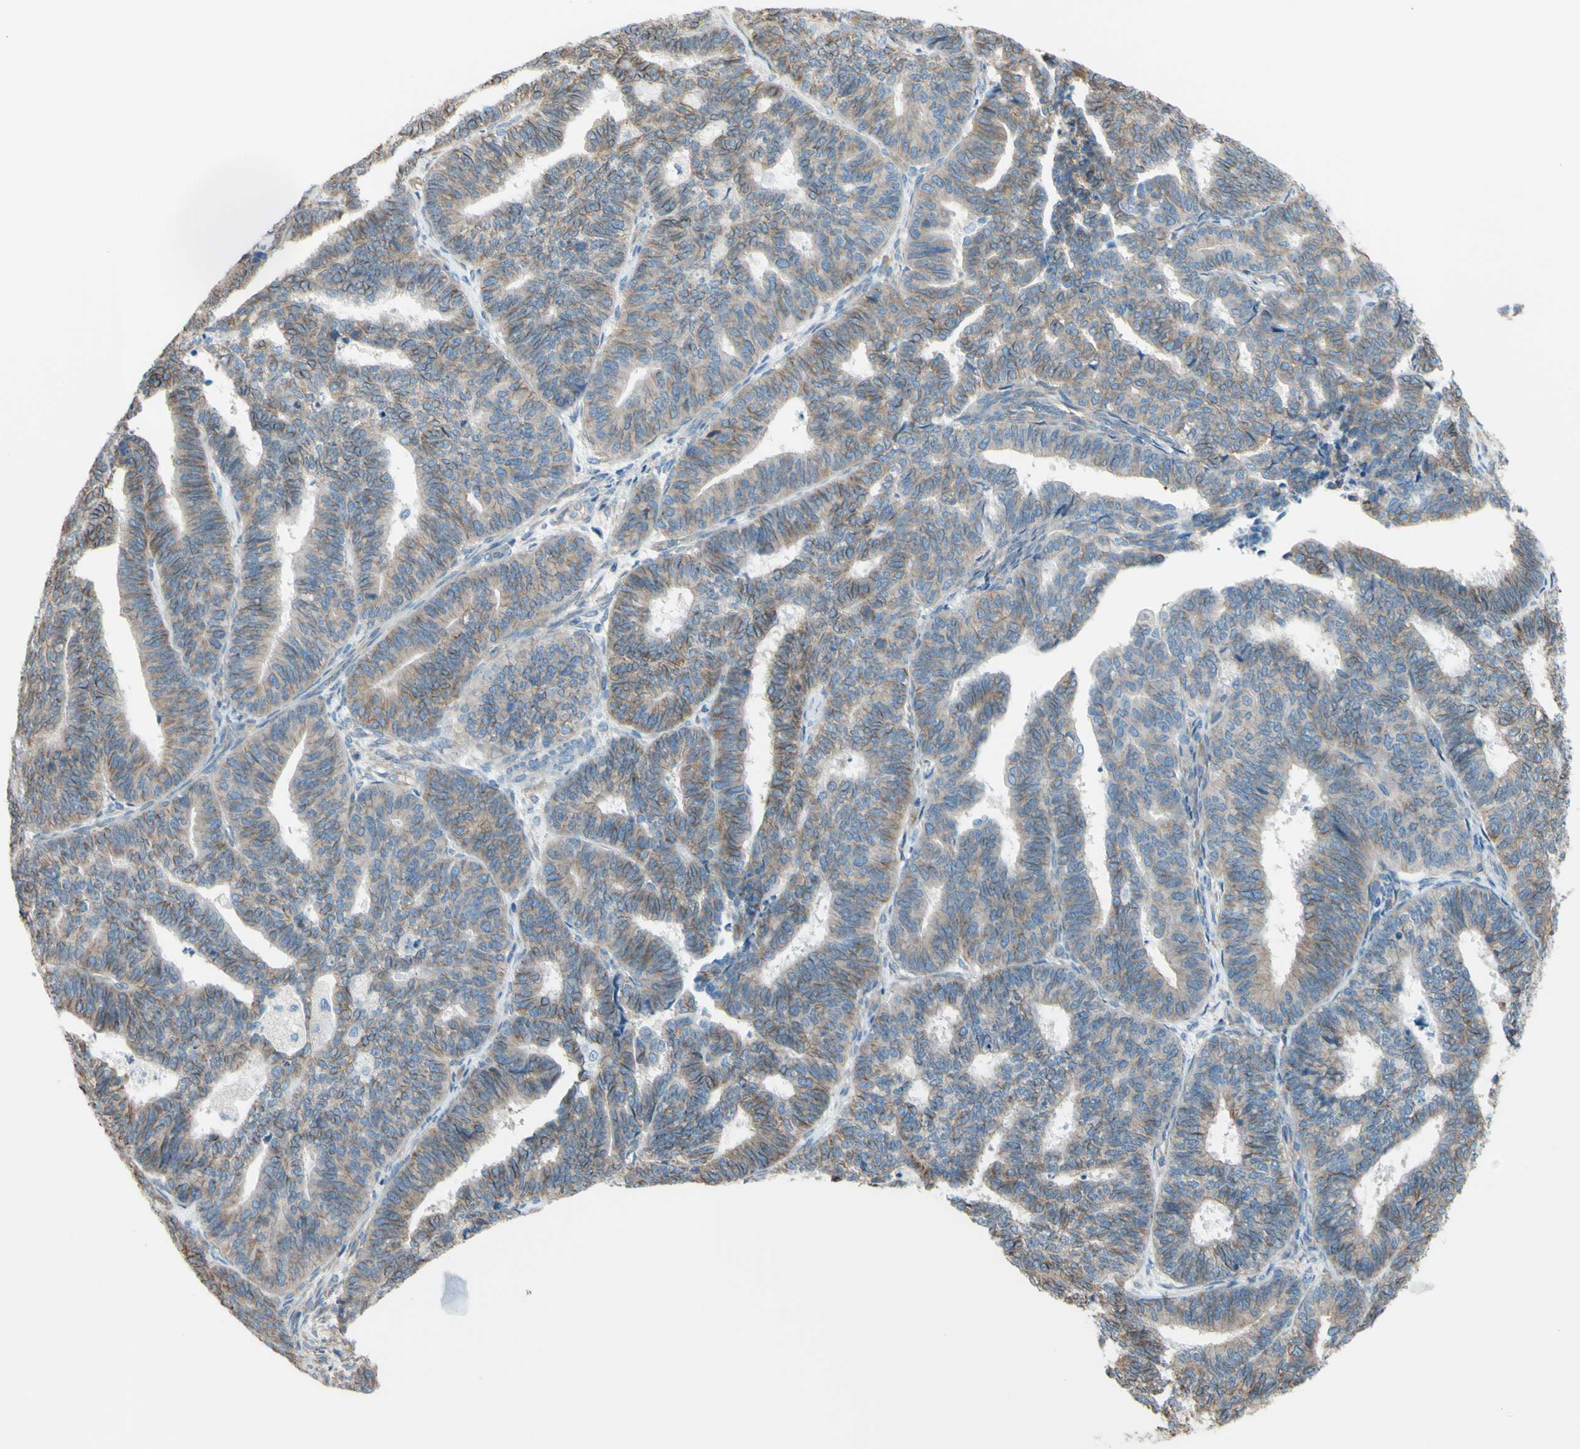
{"staining": {"intensity": "weak", "quantity": "25%-75%", "location": "cytoplasmic/membranous"}, "tissue": "endometrial cancer", "cell_type": "Tumor cells", "image_type": "cancer", "snomed": [{"axis": "morphology", "description": "Adenocarcinoma, NOS"}, {"axis": "topography", "description": "Endometrium"}], "caption": "IHC micrograph of human adenocarcinoma (endometrial) stained for a protein (brown), which exhibits low levels of weak cytoplasmic/membranous positivity in approximately 25%-75% of tumor cells.", "gene": "ADD1", "patient": {"sex": "female", "age": 70}}